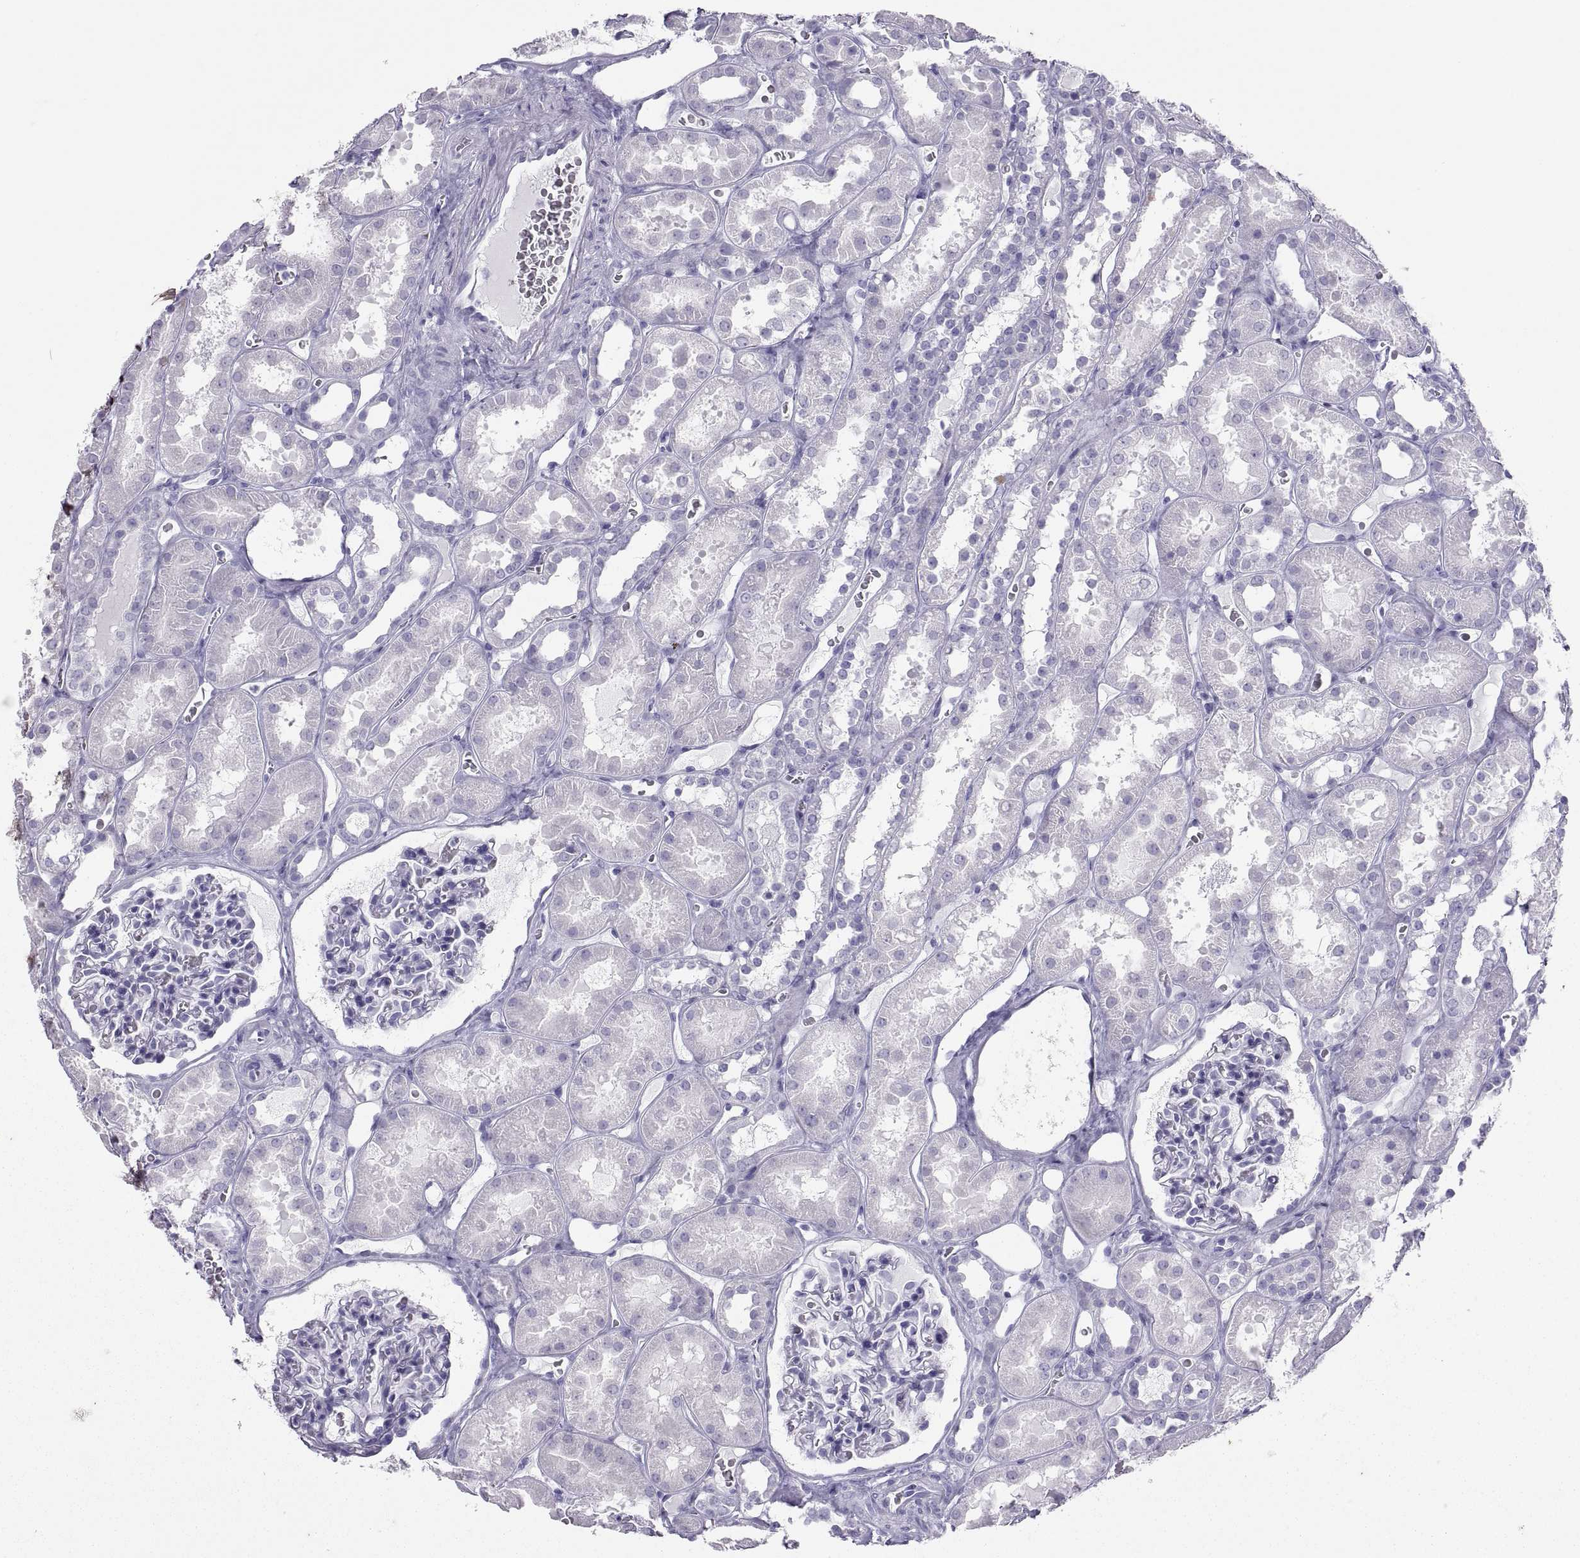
{"staining": {"intensity": "negative", "quantity": "none", "location": "none"}, "tissue": "kidney", "cell_type": "Cells in glomeruli", "image_type": "normal", "snomed": [{"axis": "morphology", "description": "Normal tissue, NOS"}, {"axis": "topography", "description": "Kidney"}], "caption": "The photomicrograph reveals no significant positivity in cells in glomeruli of kidney.", "gene": "SEMG1", "patient": {"sex": "female", "age": 41}}